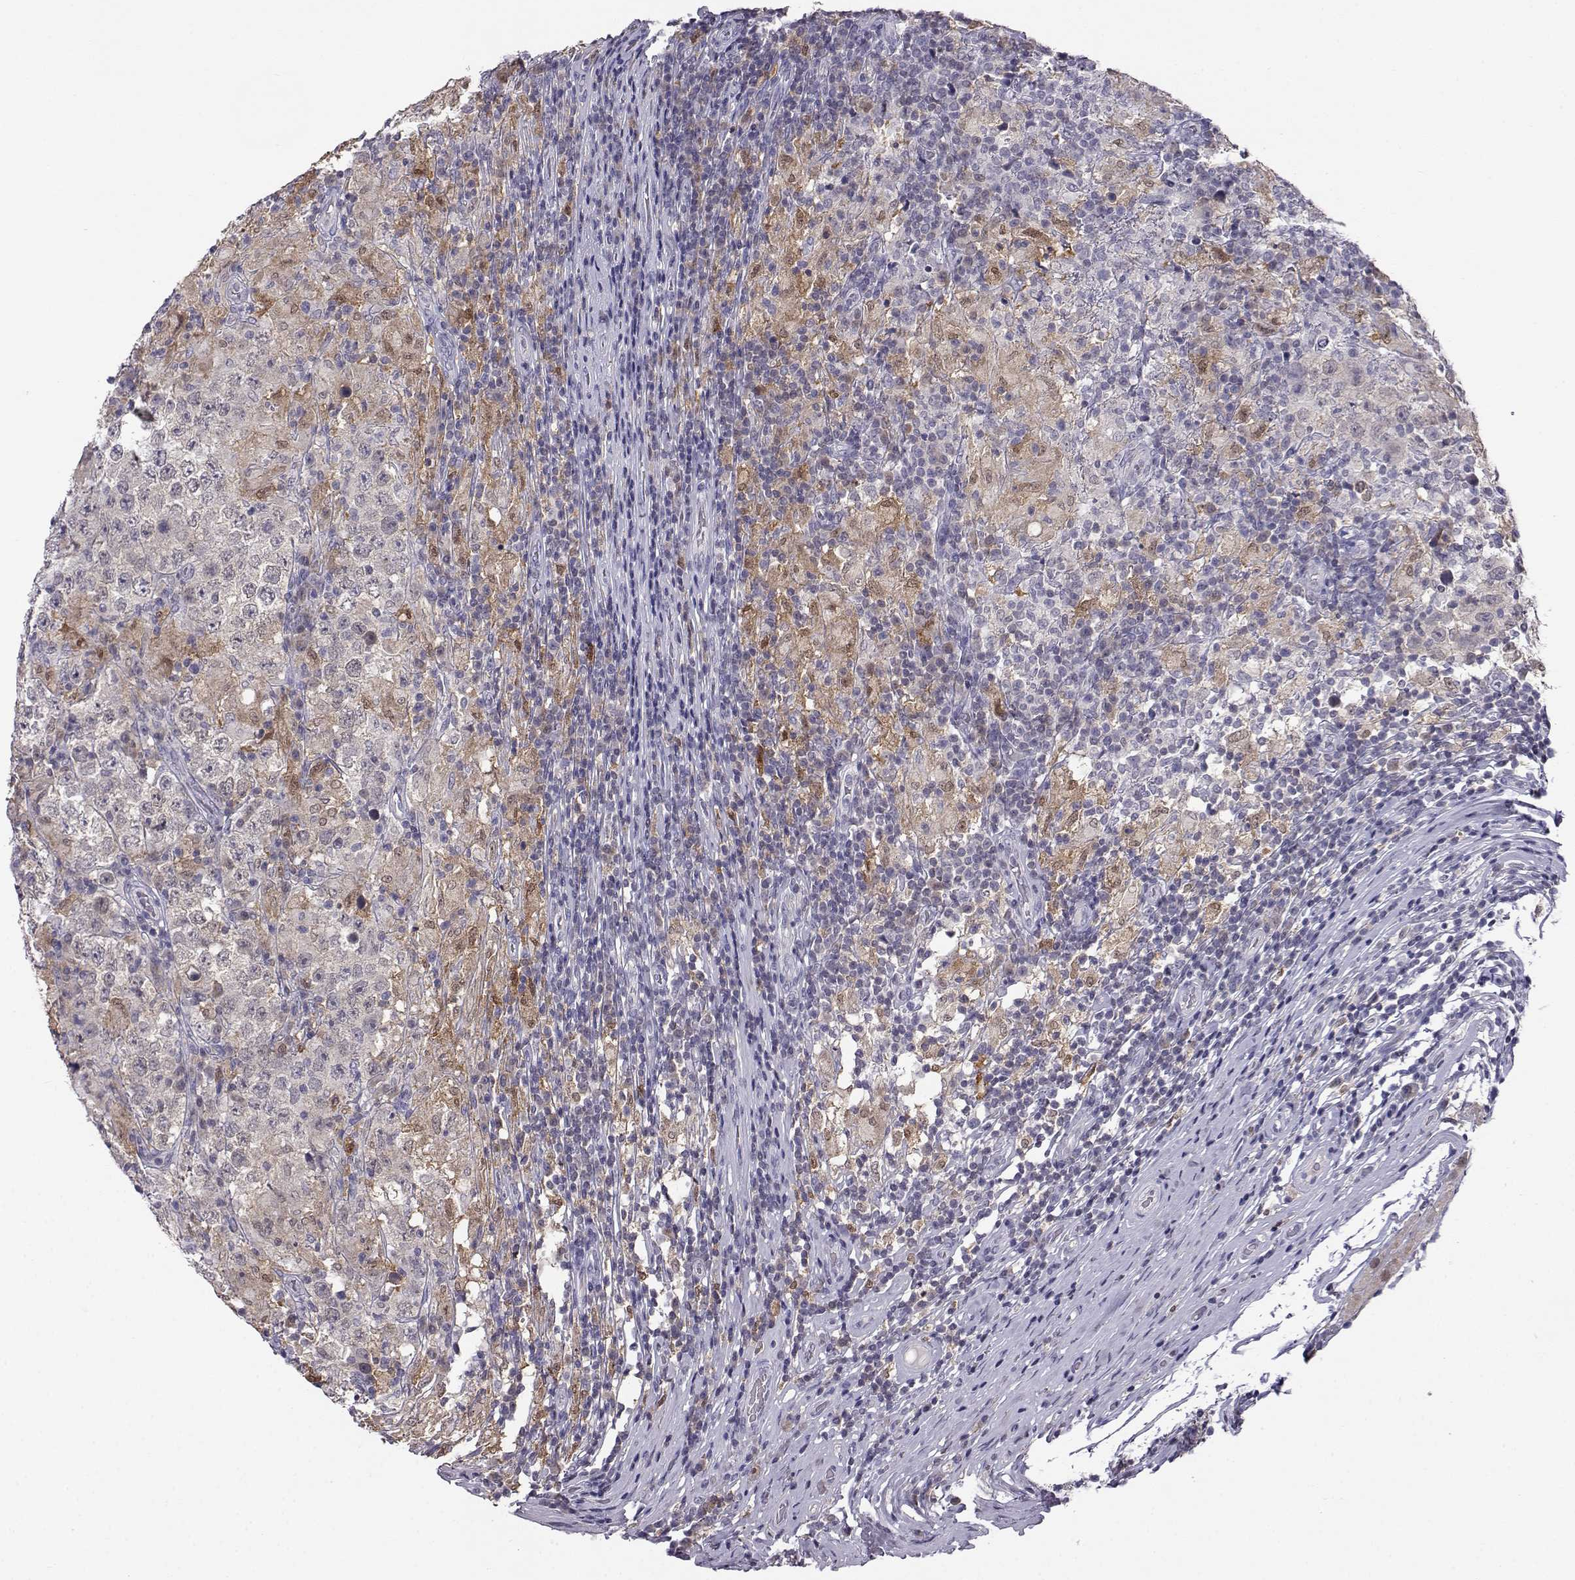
{"staining": {"intensity": "negative", "quantity": "none", "location": "none"}, "tissue": "testis cancer", "cell_type": "Tumor cells", "image_type": "cancer", "snomed": [{"axis": "morphology", "description": "Seminoma, NOS"}, {"axis": "morphology", "description": "Carcinoma, Embryonal, NOS"}, {"axis": "topography", "description": "Testis"}], "caption": "Image shows no significant protein expression in tumor cells of testis cancer. Nuclei are stained in blue.", "gene": "AKR1B1", "patient": {"sex": "male", "age": 41}}